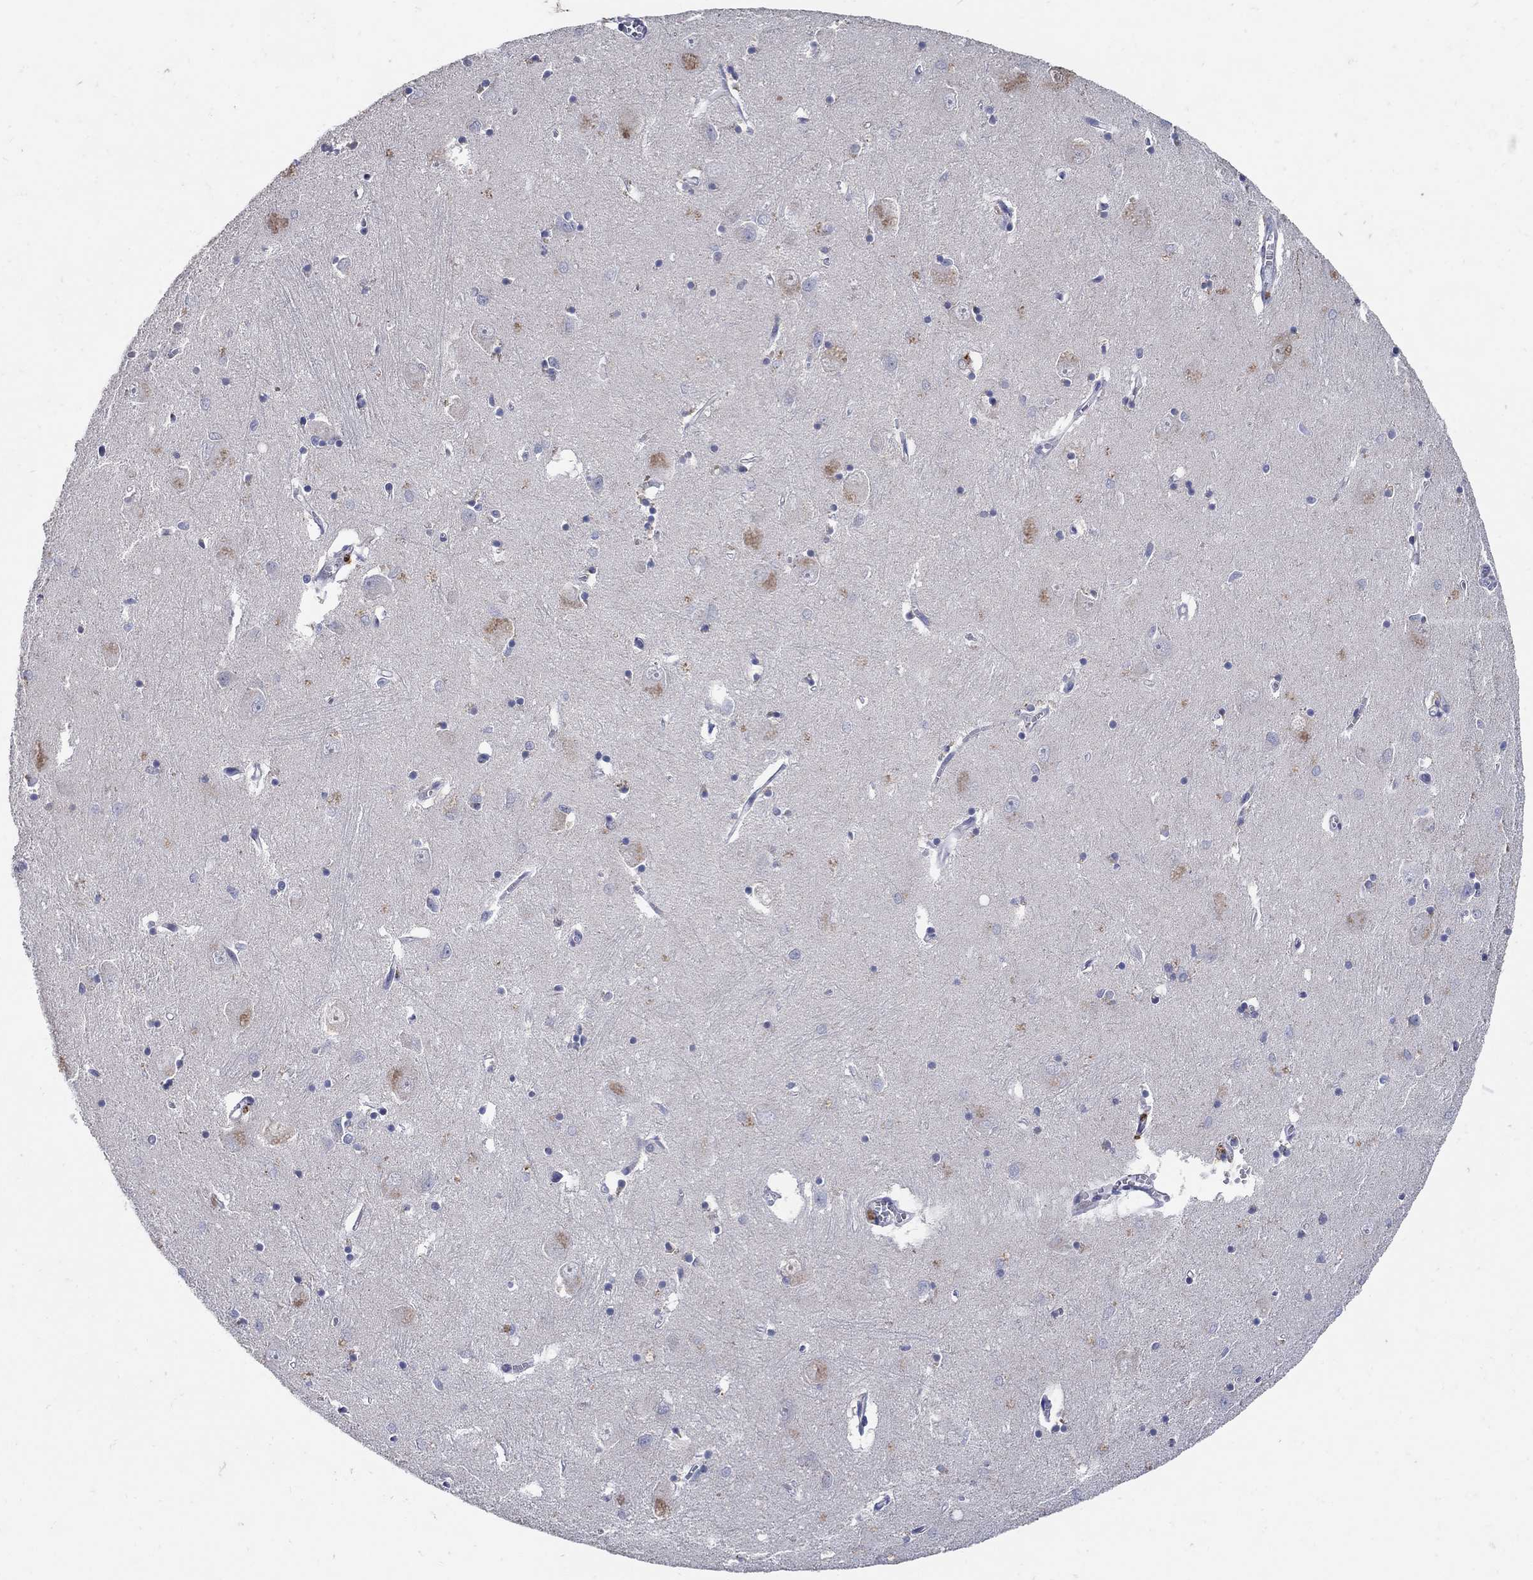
{"staining": {"intensity": "negative", "quantity": "none", "location": "none"}, "tissue": "caudate", "cell_type": "Glial cells", "image_type": "normal", "snomed": [{"axis": "morphology", "description": "Normal tissue, NOS"}, {"axis": "topography", "description": "Lateral ventricle wall"}], "caption": "Histopathology image shows no significant protein staining in glial cells of normal caudate.", "gene": "HMX2", "patient": {"sex": "male", "age": 54}}